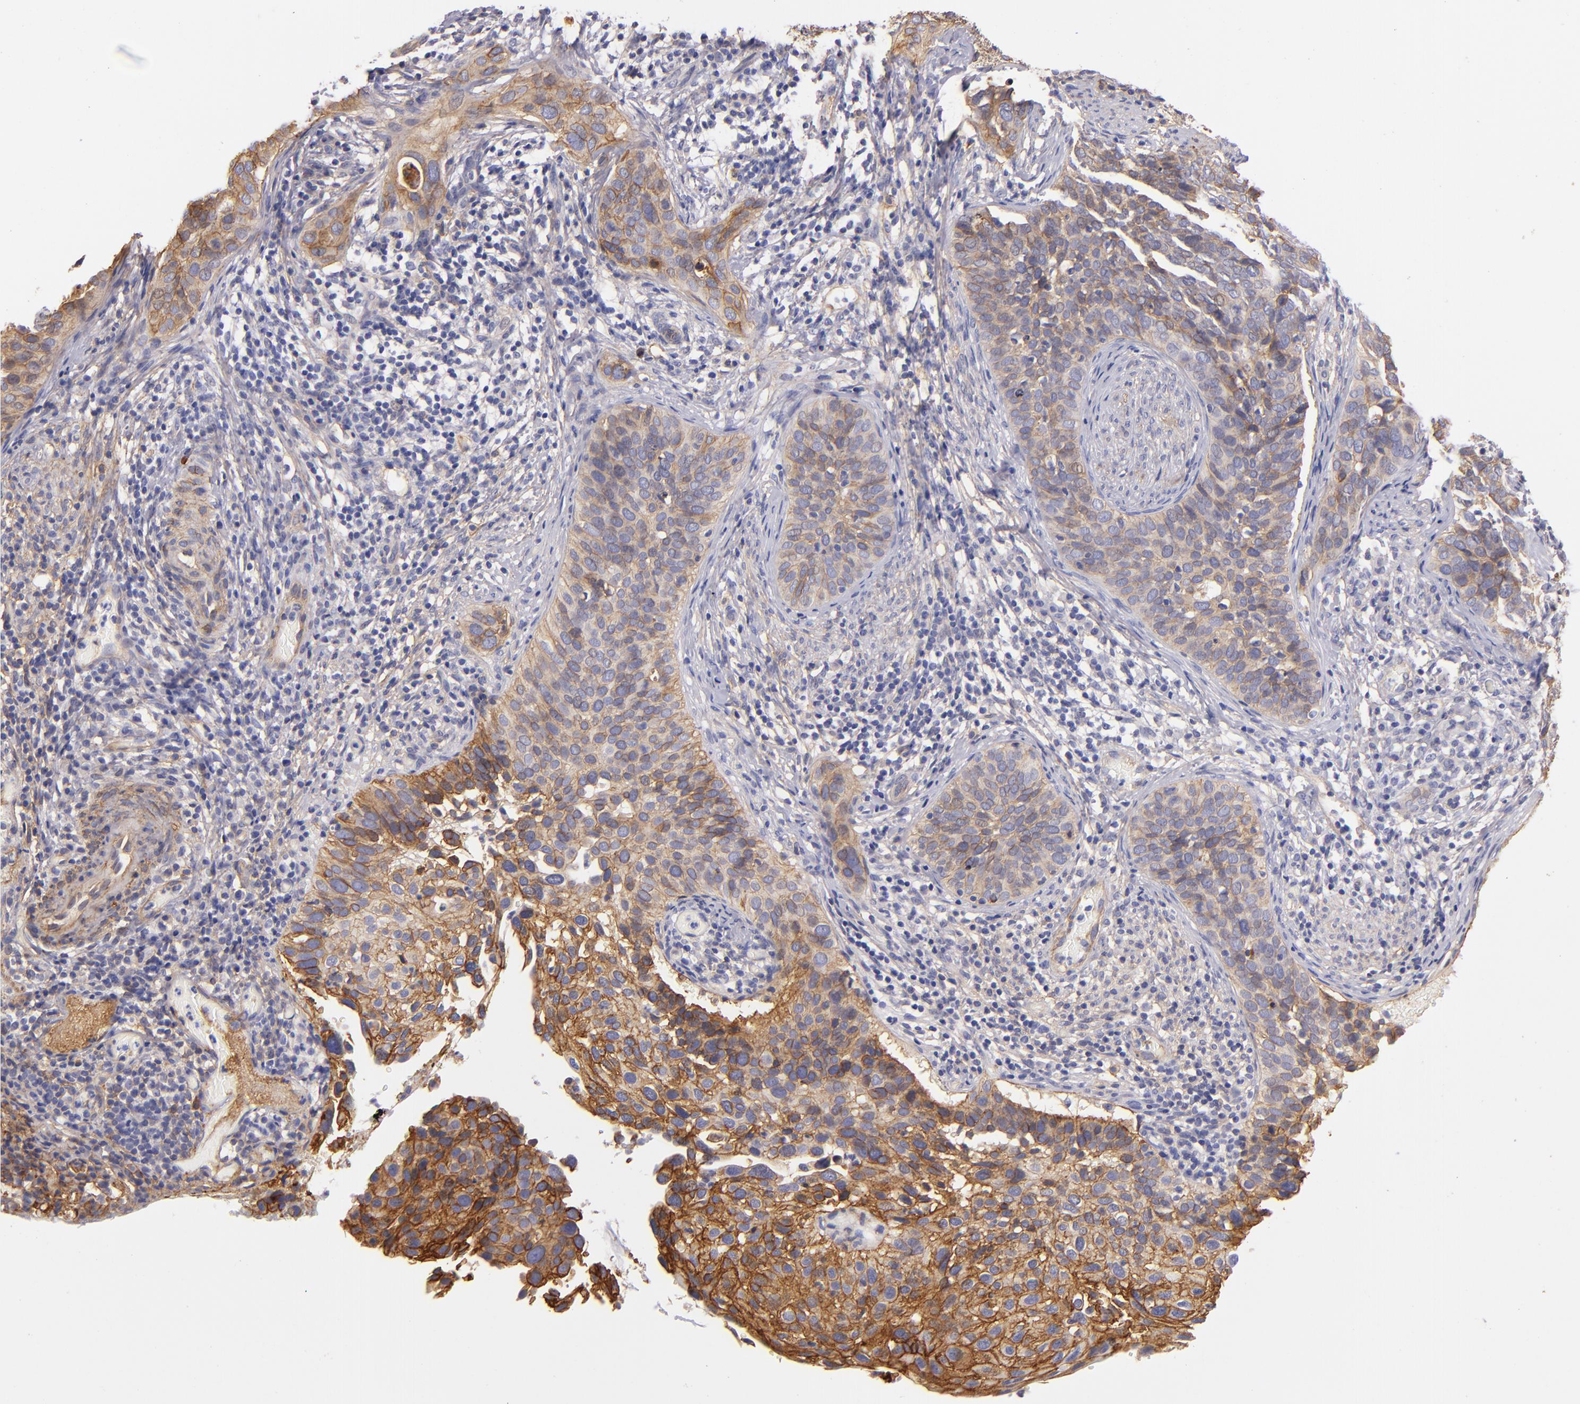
{"staining": {"intensity": "moderate", "quantity": "25%-75%", "location": "cytoplasmic/membranous"}, "tissue": "cervical cancer", "cell_type": "Tumor cells", "image_type": "cancer", "snomed": [{"axis": "morphology", "description": "Squamous cell carcinoma, NOS"}, {"axis": "topography", "description": "Cervix"}], "caption": "Immunohistochemical staining of cervical cancer (squamous cell carcinoma) demonstrates medium levels of moderate cytoplasmic/membranous positivity in about 25%-75% of tumor cells. (DAB = brown stain, brightfield microscopy at high magnification).", "gene": "CD151", "patient": {"sex": "female", "age": 31}}